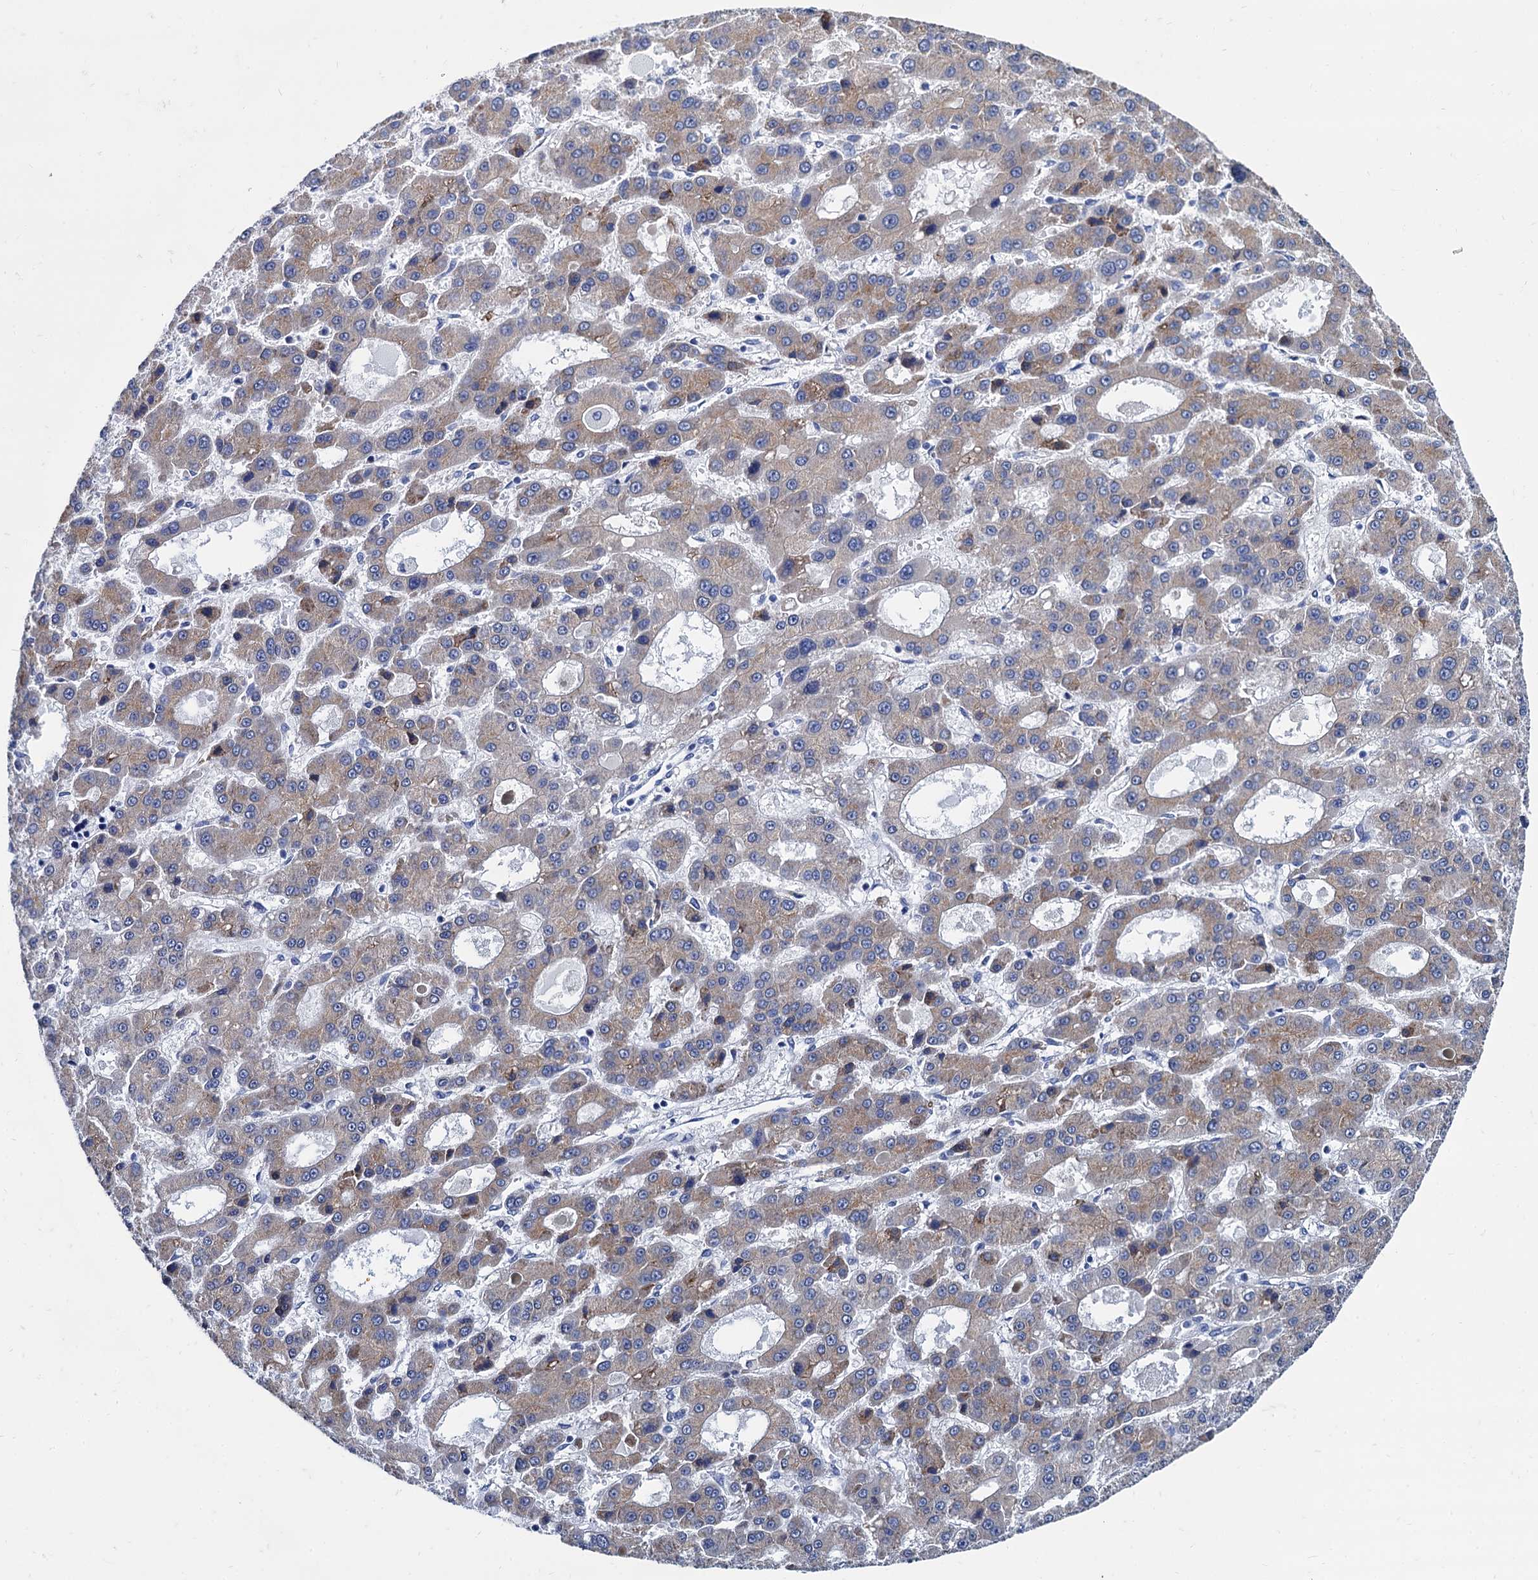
{"staining": {"intensity": "weak", "quantity": ">75%", "location": "cytoplasmic/membranous"}, "tissue": "liver cancer", "cell_type": "Tumor cells", "image_type": "cancer", "snomed": [{"axis": "morphology", "description": "Carcinoma, Hepatocellular, NOS"}, {"axis": "topography", "description": "Liver"}], "caption": "This is a micrograph of immunohistochemistry (IHC) staining of liver cancer, which shows weak staining in the cytoplasmic/membranous of tumor cells.", "gene": "FOXR2", "patient": {"sex": "male", "age": 70}}